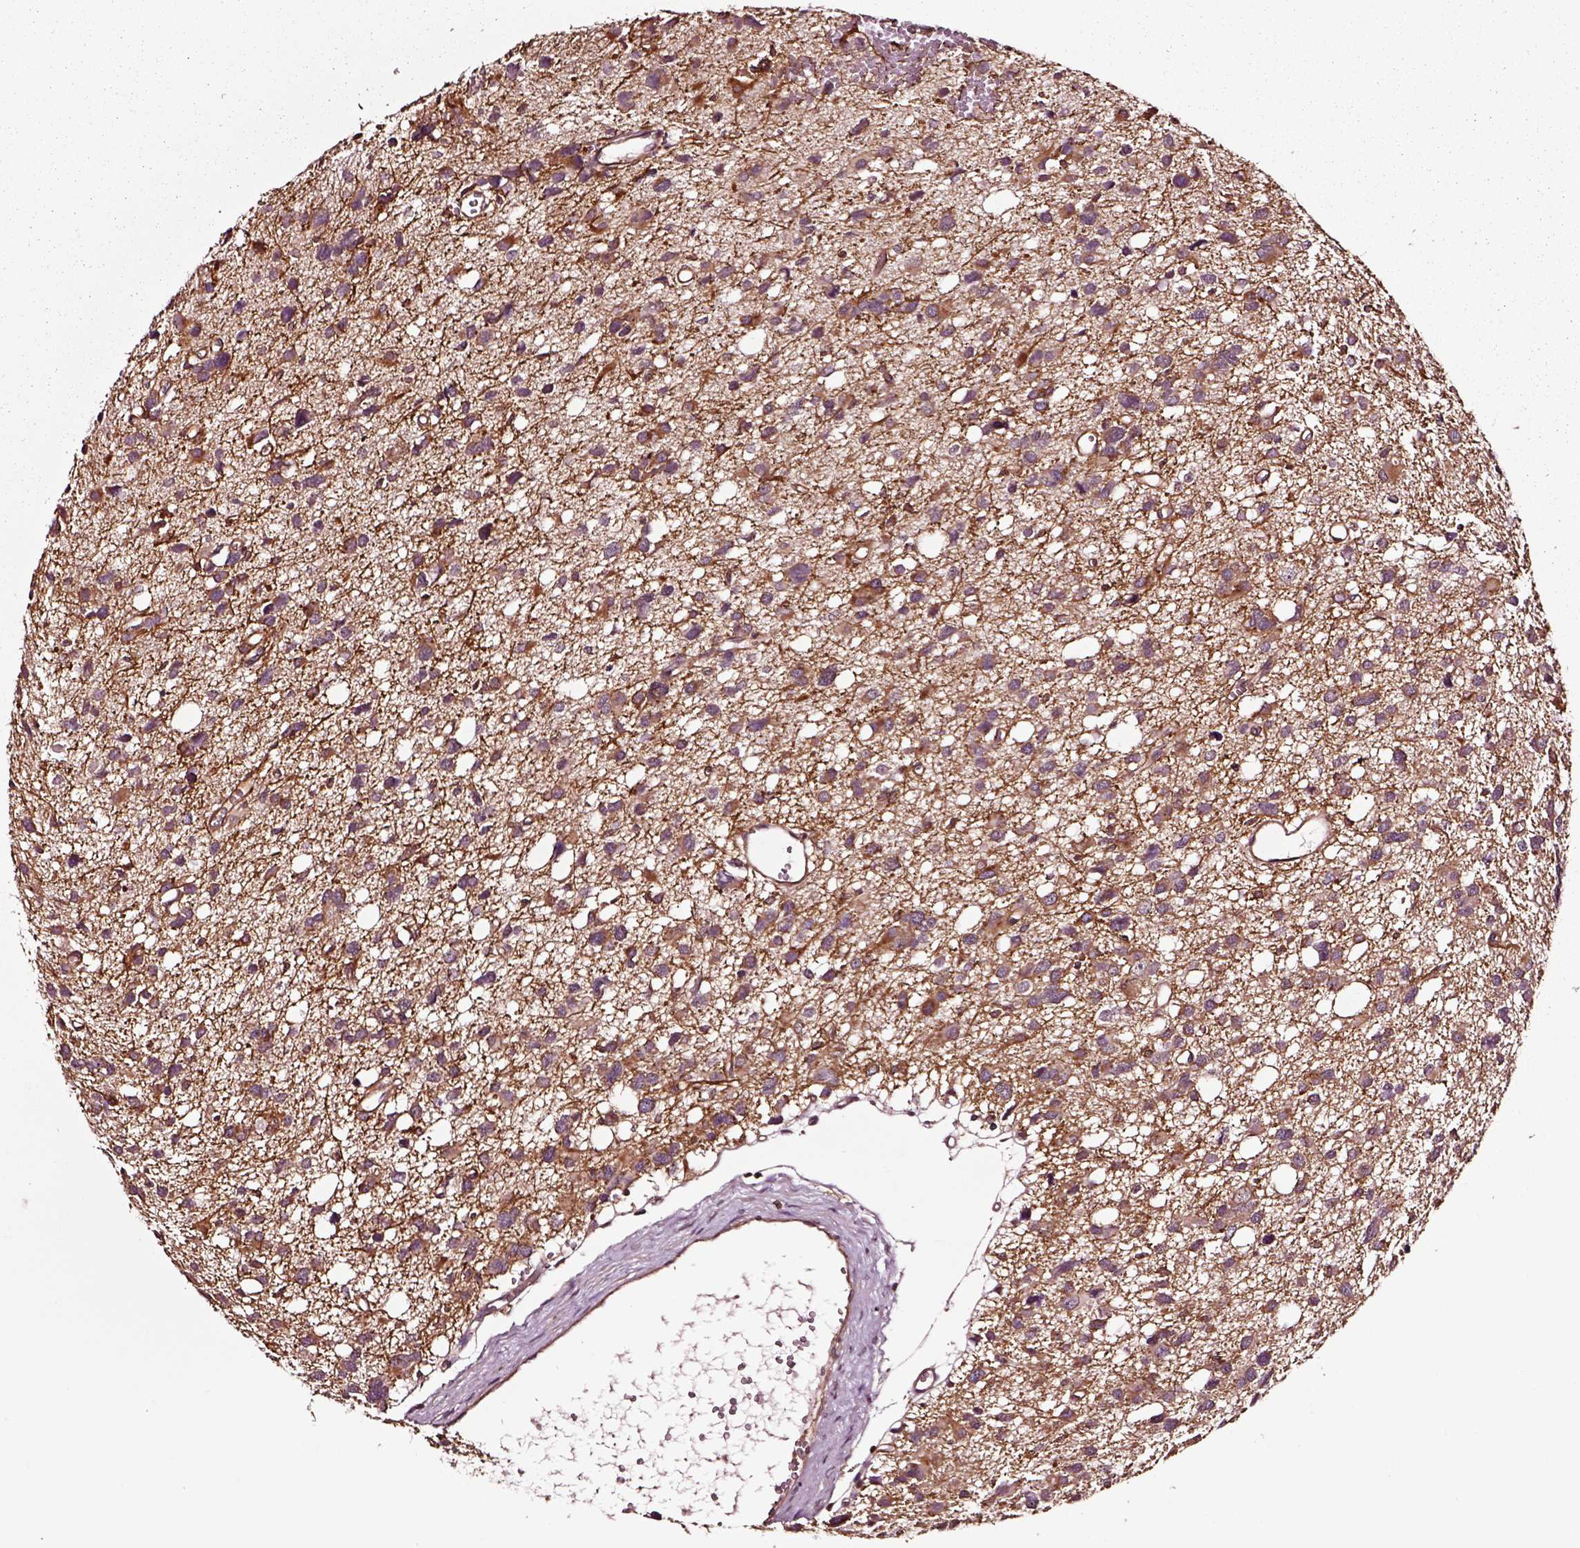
{"staining": {"intensity": "strong", "quantity": ">75%", "location": "cytoplasmic/membranous"}, "tissue": "glioma", "cell_type": "Tumor cells", "image_type": "cancer", "snomed": [{"axis": "morphology", "description": "Glioma, malignant, High grade"}, {"axis": "topography", "description": "Brain"}], "caption": "Immunohistochemical staining of high-grade glioma (malignant) shows high levels of strong cytoplasmic/membranous protein positivity in about >75% of tumor cells.", "gene": "RASSF5", "patient": {"sex": "male", "age": 23}}